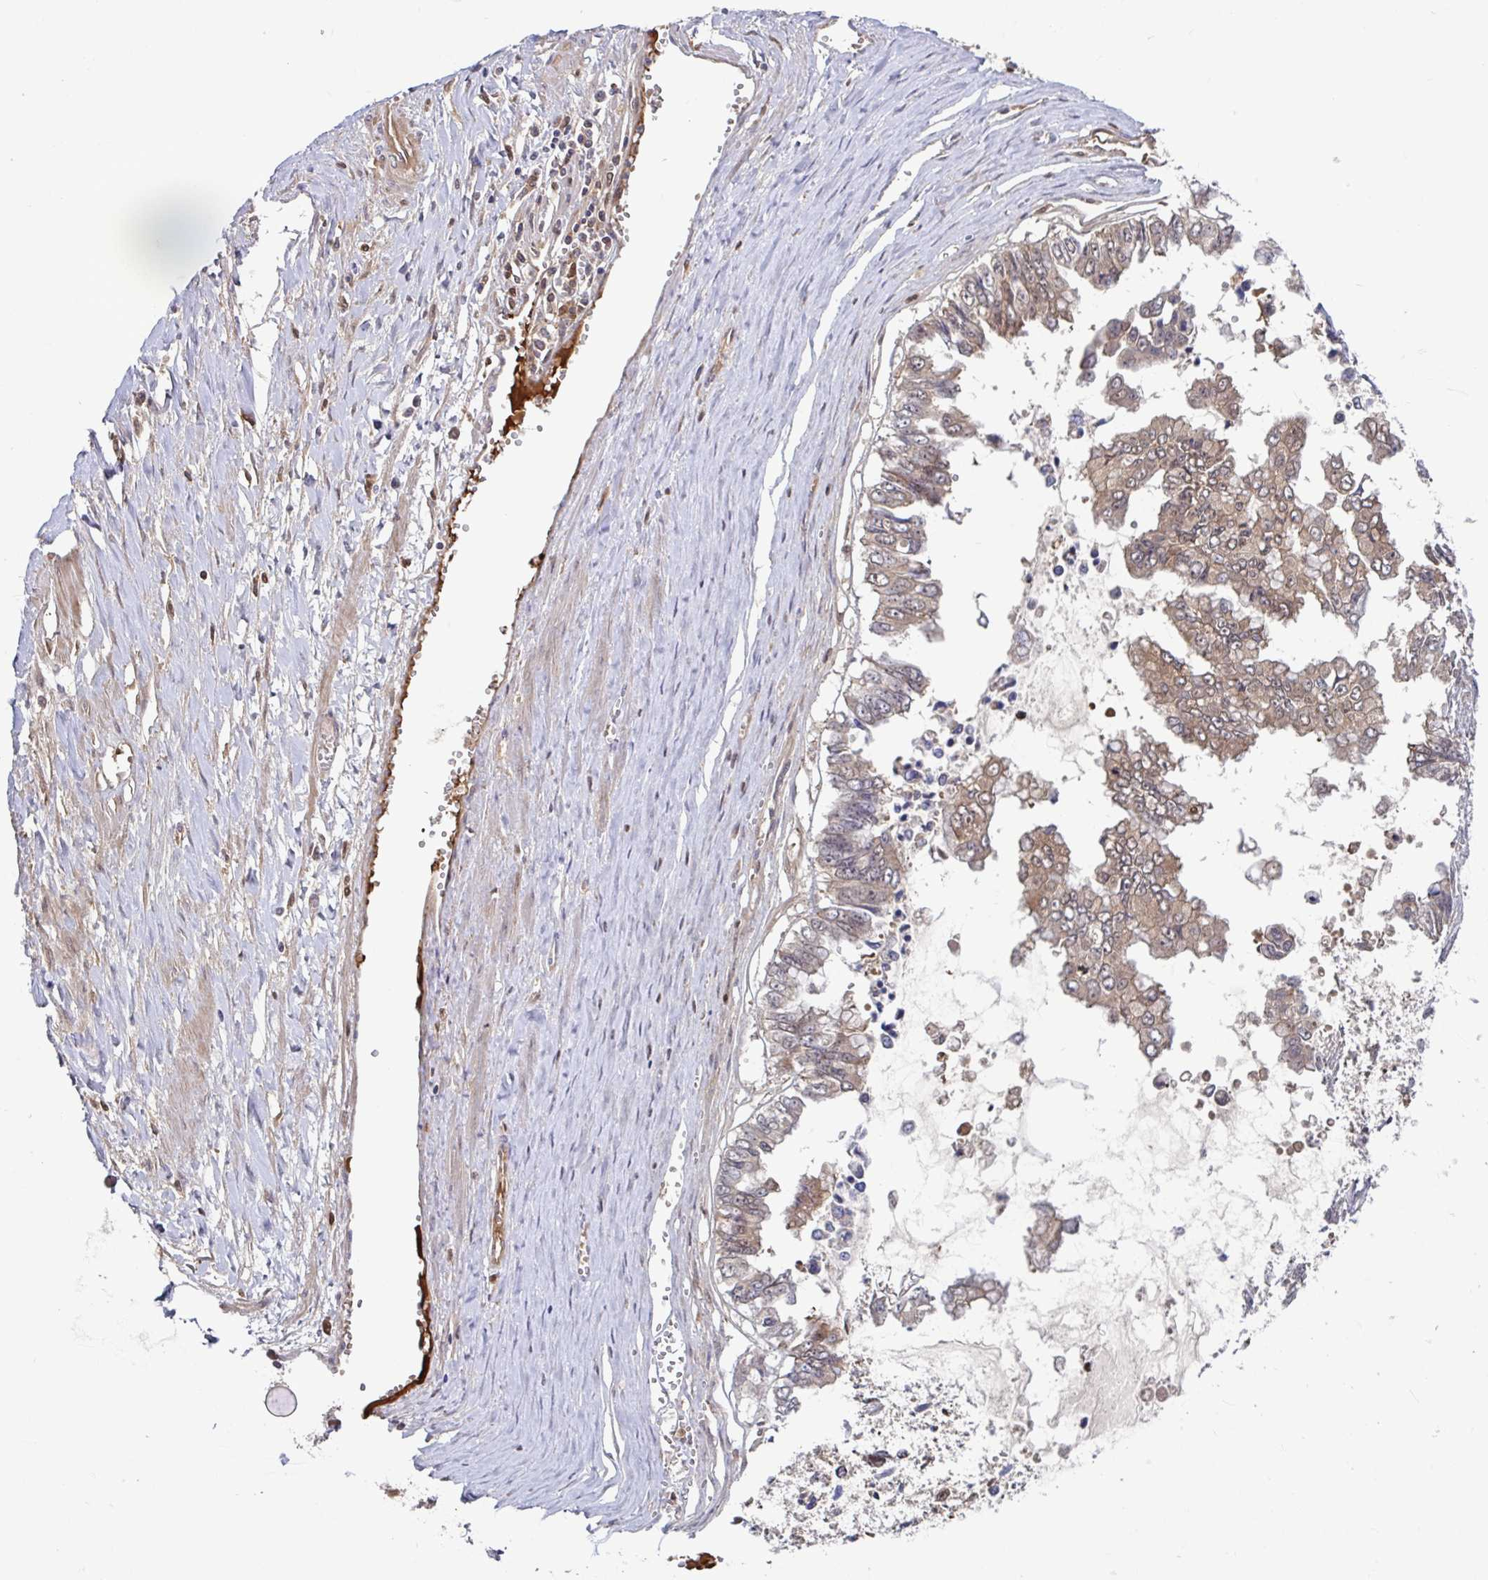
{"staining": {"intensity": "weak", "quantity": ">75%", "location": "cytoplasmic/membranous,nuclear"}, "tissue": "ovarian cancer", "cell_type": "Tumor cells", "image_type": "cancer", "snomed": [{"axis": "morphology", "description": "Cystadenocarcinoma, mucinous, NOS"}, {"axis": "topography", "description": "Ovary"}], "caption": "Protein staining demonstrates weak cytoplasmic/membranous and nuclear staining in approximately >75% of tumor cells in ovarian cancer.", "gene": "BLVRA", "patient": {"sex": "female", "age": 72}}